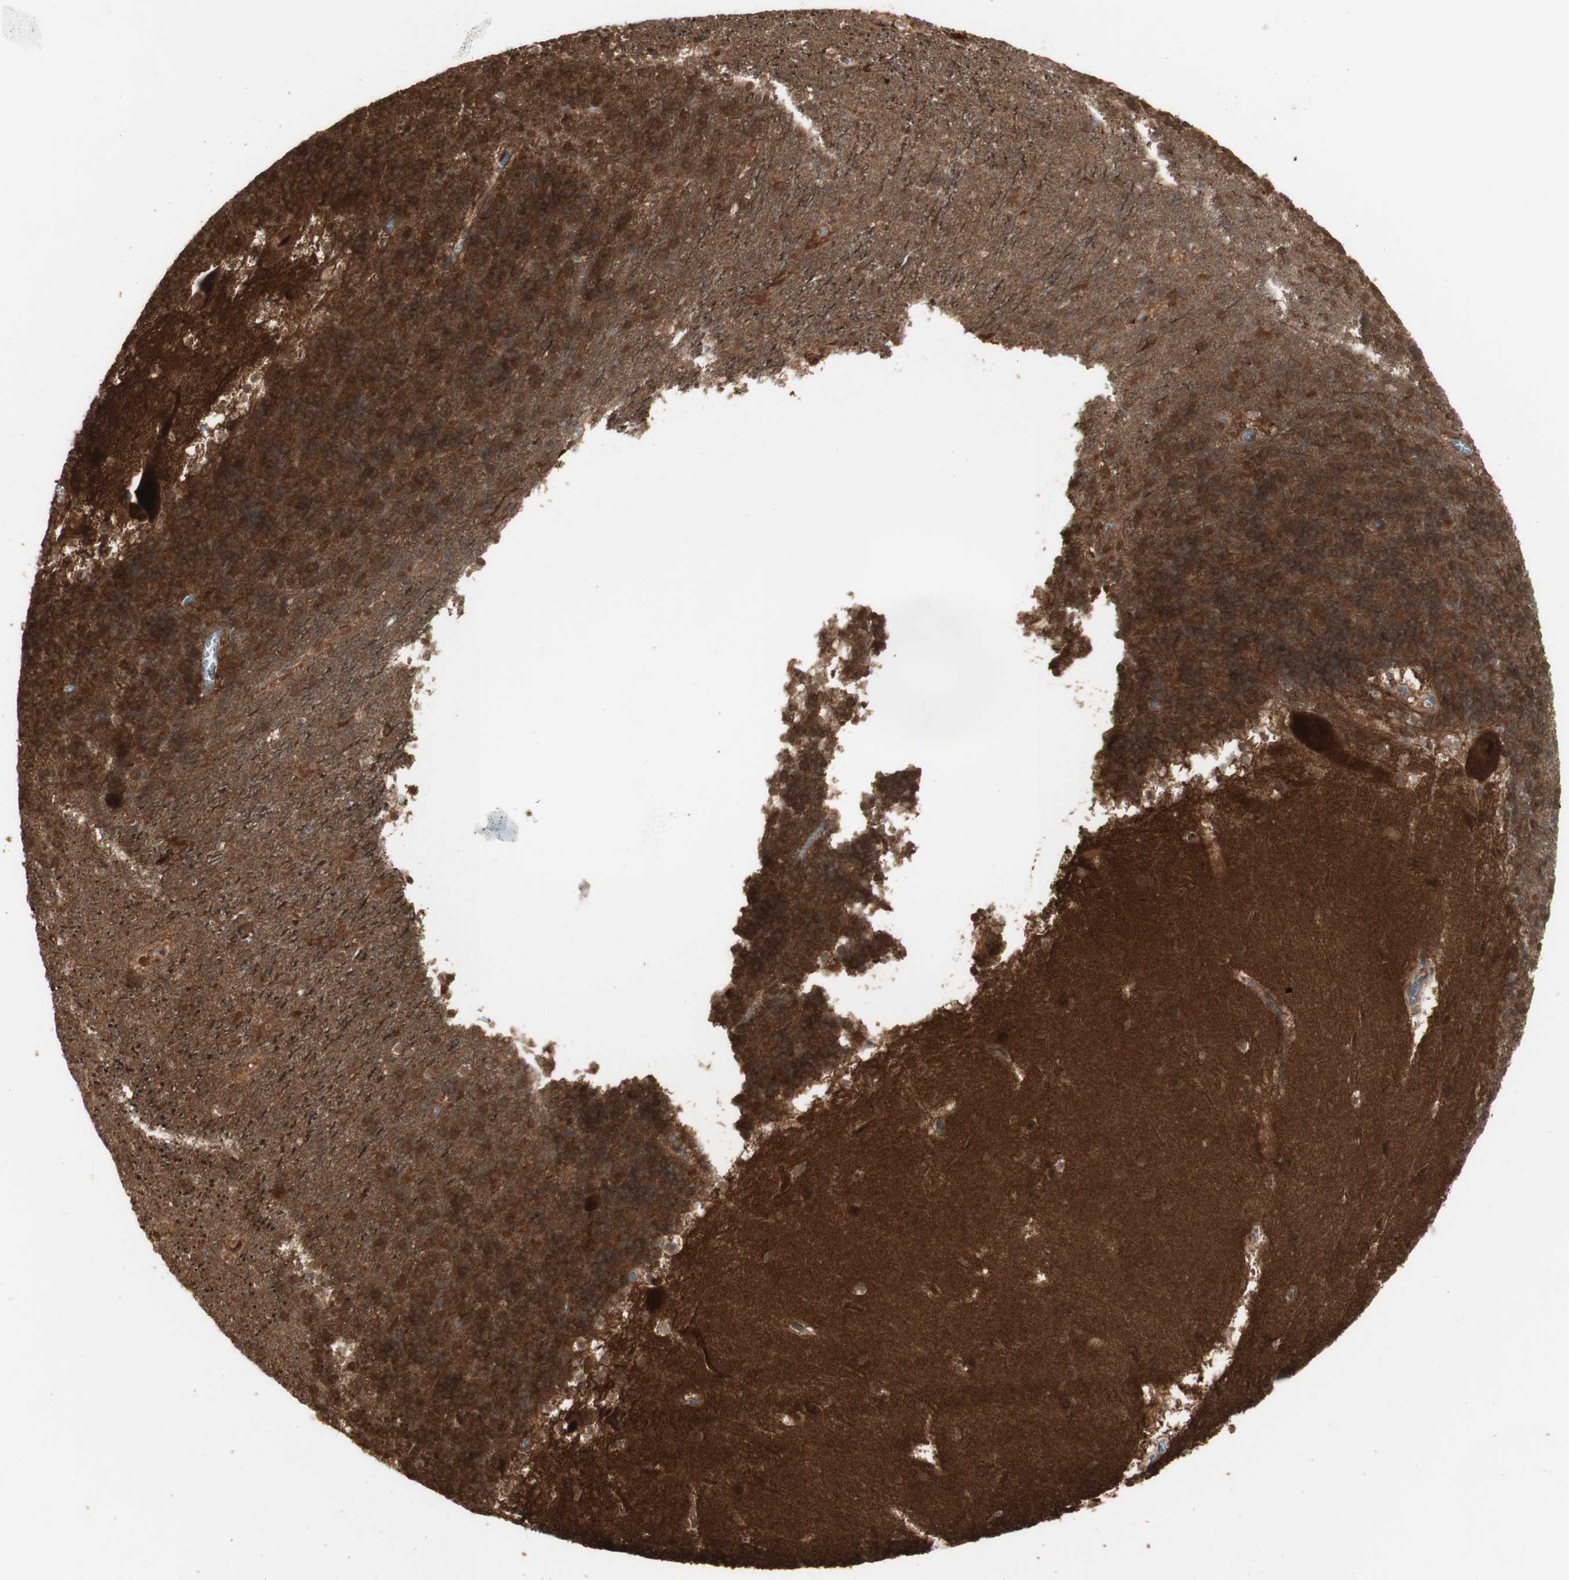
{"staining": {"intensity": "moderate", "quantity": ">75%", "location": "cytoplasmic/membranous,nuclear"}, "tissue": "cerebellum", "cell_type": "Cells in granular layer", "image_type": "normal", "snomed": [{"axis": "morphology", "description": "Normal tissue, NOS"}, {"axis": "topography", "description": "Cerebellum"}], "caption": "A micrograph of cerebellum stained for a protein shows moderate cytoplasmic/membranous,nuclear brown staining in cells in granular layer. The protein of interest is shown in brown color, while the nuclei are stained blue.", "gene": "YWHAB", "patient": {"sex": "male", "age": 45}}